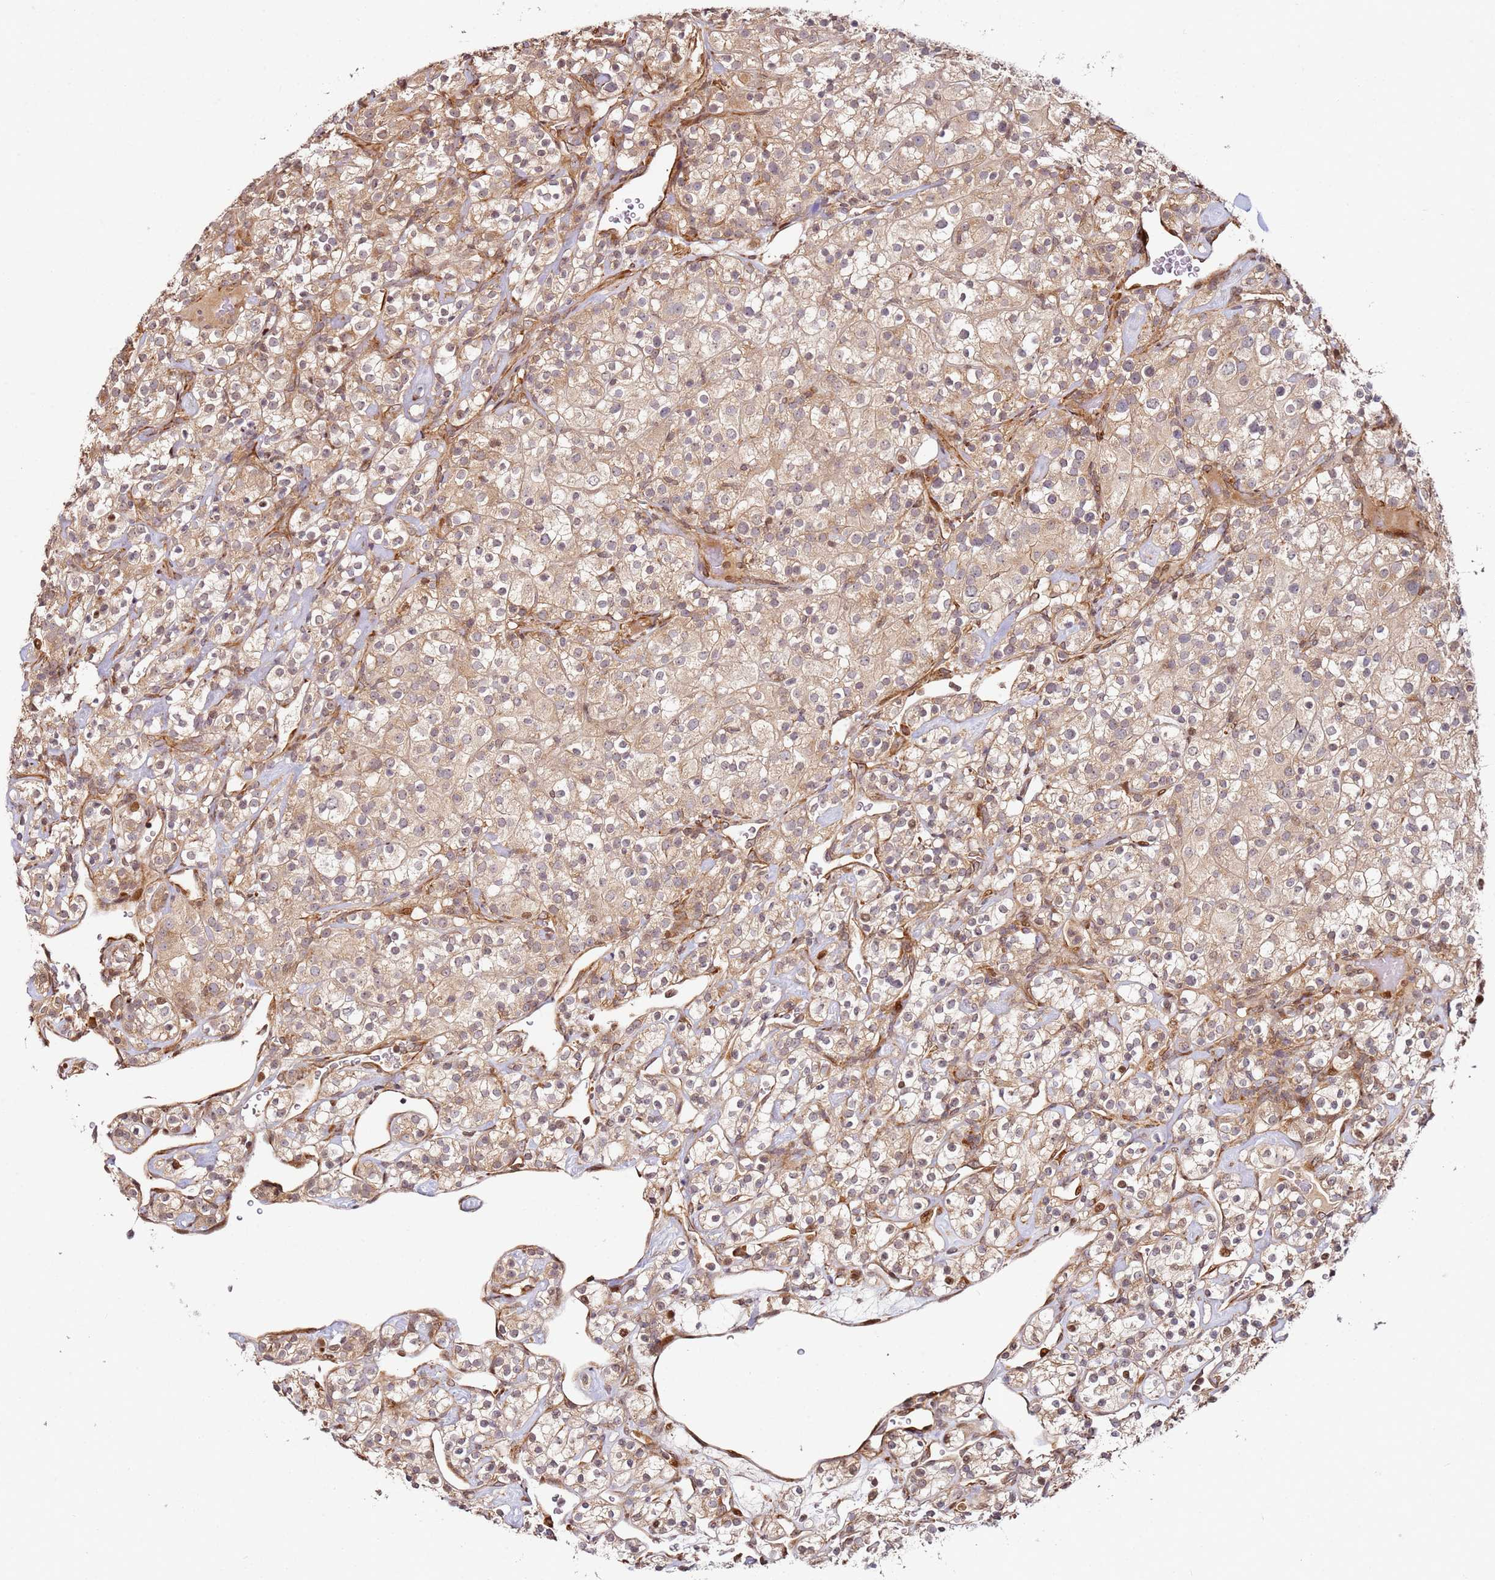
{"staining": {"intensity": "weak", "quantity": "25%-75%", "location": "cytoplasmic/membranous,nuclear"}, "tissue": "renal cancer", "cell_type": "Tumor cells", "image_type": "cancer", "snomed": [{"axis": "morphology", "description": "Adenocarcinoma, NOS"}, {"axis": "topography", "description": "Kidney"}], "caption": "A high-resolution photomicrograph shows immunohistochemistry staining of adenocarcinoma (renal), which reveals weak cytoplasmic/membranous and nuclear expression in about 25%-75% of tumor cells.", "gene": "RPS3A", "patient": {"sex": "male", "age": 77}}